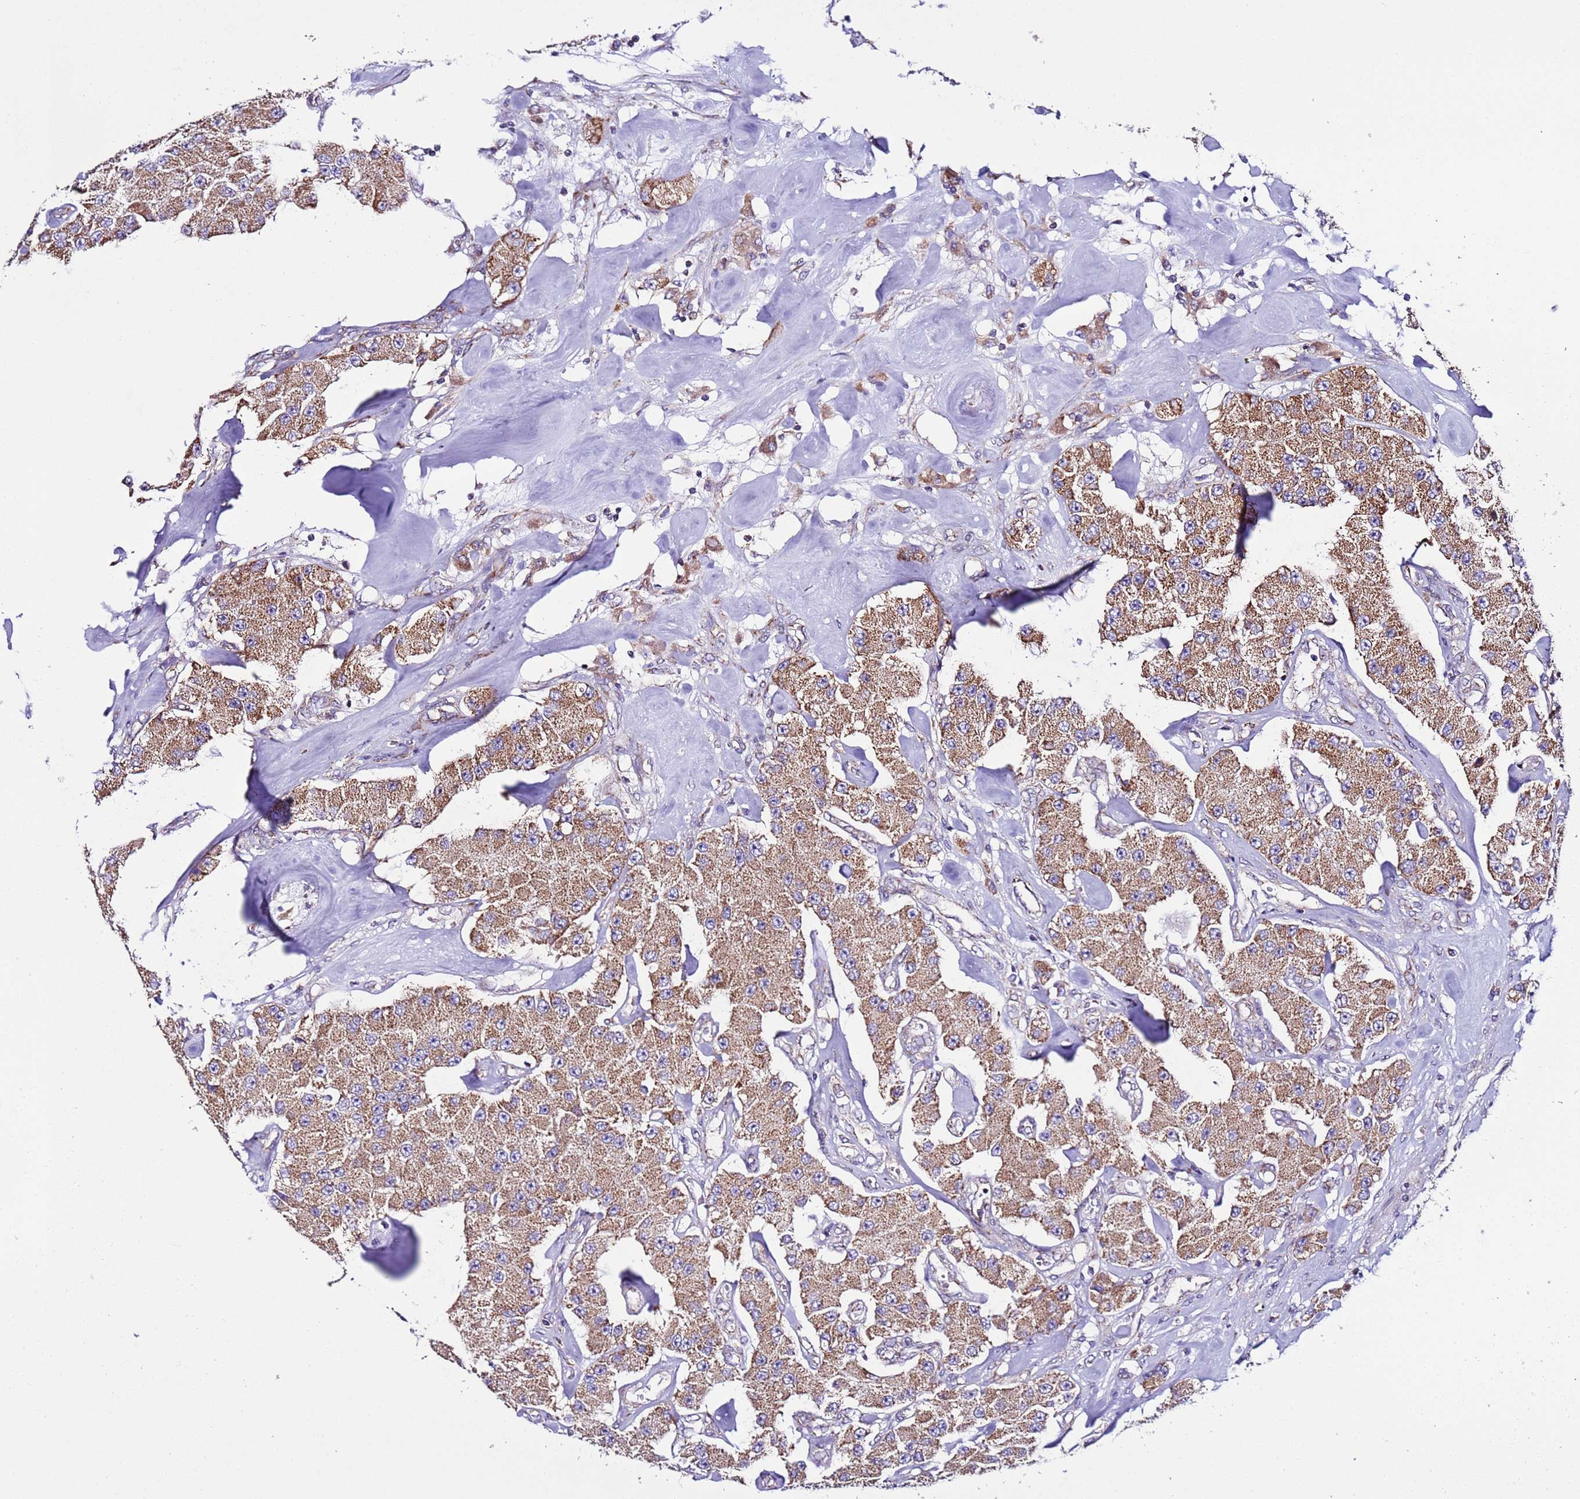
{"staining": {"intensity": "moderate", "quantity": ">75%", "location": "cytoplasmic/membranous"}, "tissue": "carcinoid", "cell_type": "Tumor cells", "image_type": "cancer", "snomed": [{"axis": "morphology", "description": "Carcinoid, malignant, NOS"}, {"axis": "topography", "description": "Pancreas"}], "caption": "Malignant carcinoid stained with immunohistochemistry (IHC) demonstrates moderate cytoplasmic/membranous expression in about >75% of tumor cells. Ihc stains the protein of interest in brown and the nuclei are stained blue.", "gene": "AHI1", "patient": {"sex": "male", "age": 41}}